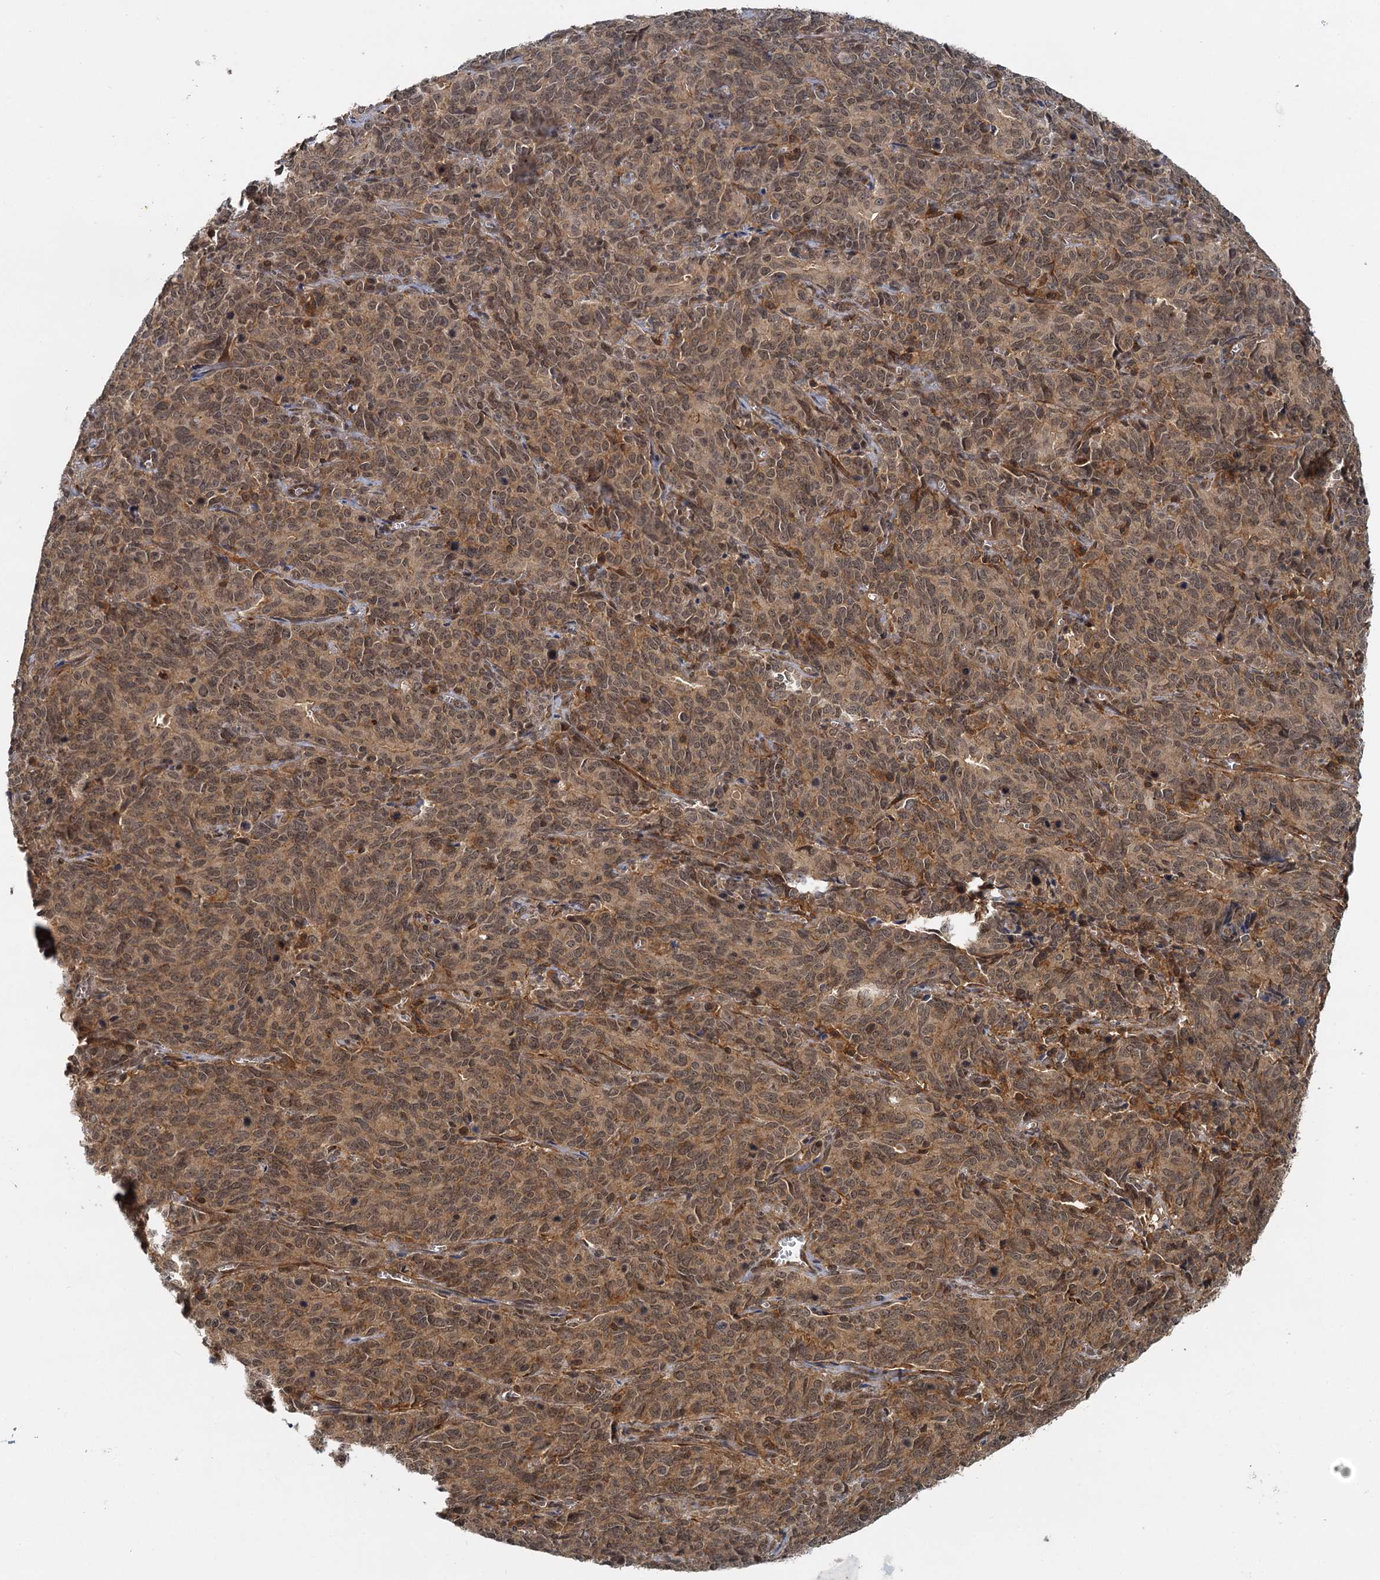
{"staining": {"intensity": "moderate", "quantity": ">75%", "location": "cytoplasmic/membranous,nuclear"}, "tissue": "cervical cancer", "cell_type": "Tumor cells", "image_type": "cancer", "snomed": [{"axis": "morphology", "description": "Squamous cell carcinoma, NOS"}, {"axis": "topography", "description": "Cervix"}], "caption": "DAB immunohistochemical staining of squamous cell carcinoma (cervical) shows moderate cytoplasmic/membranous and nuclear protein staining in about >75% of tumor cells.", "gene": "ZNF549", "patient": {"sex": "female", "age": 60}}